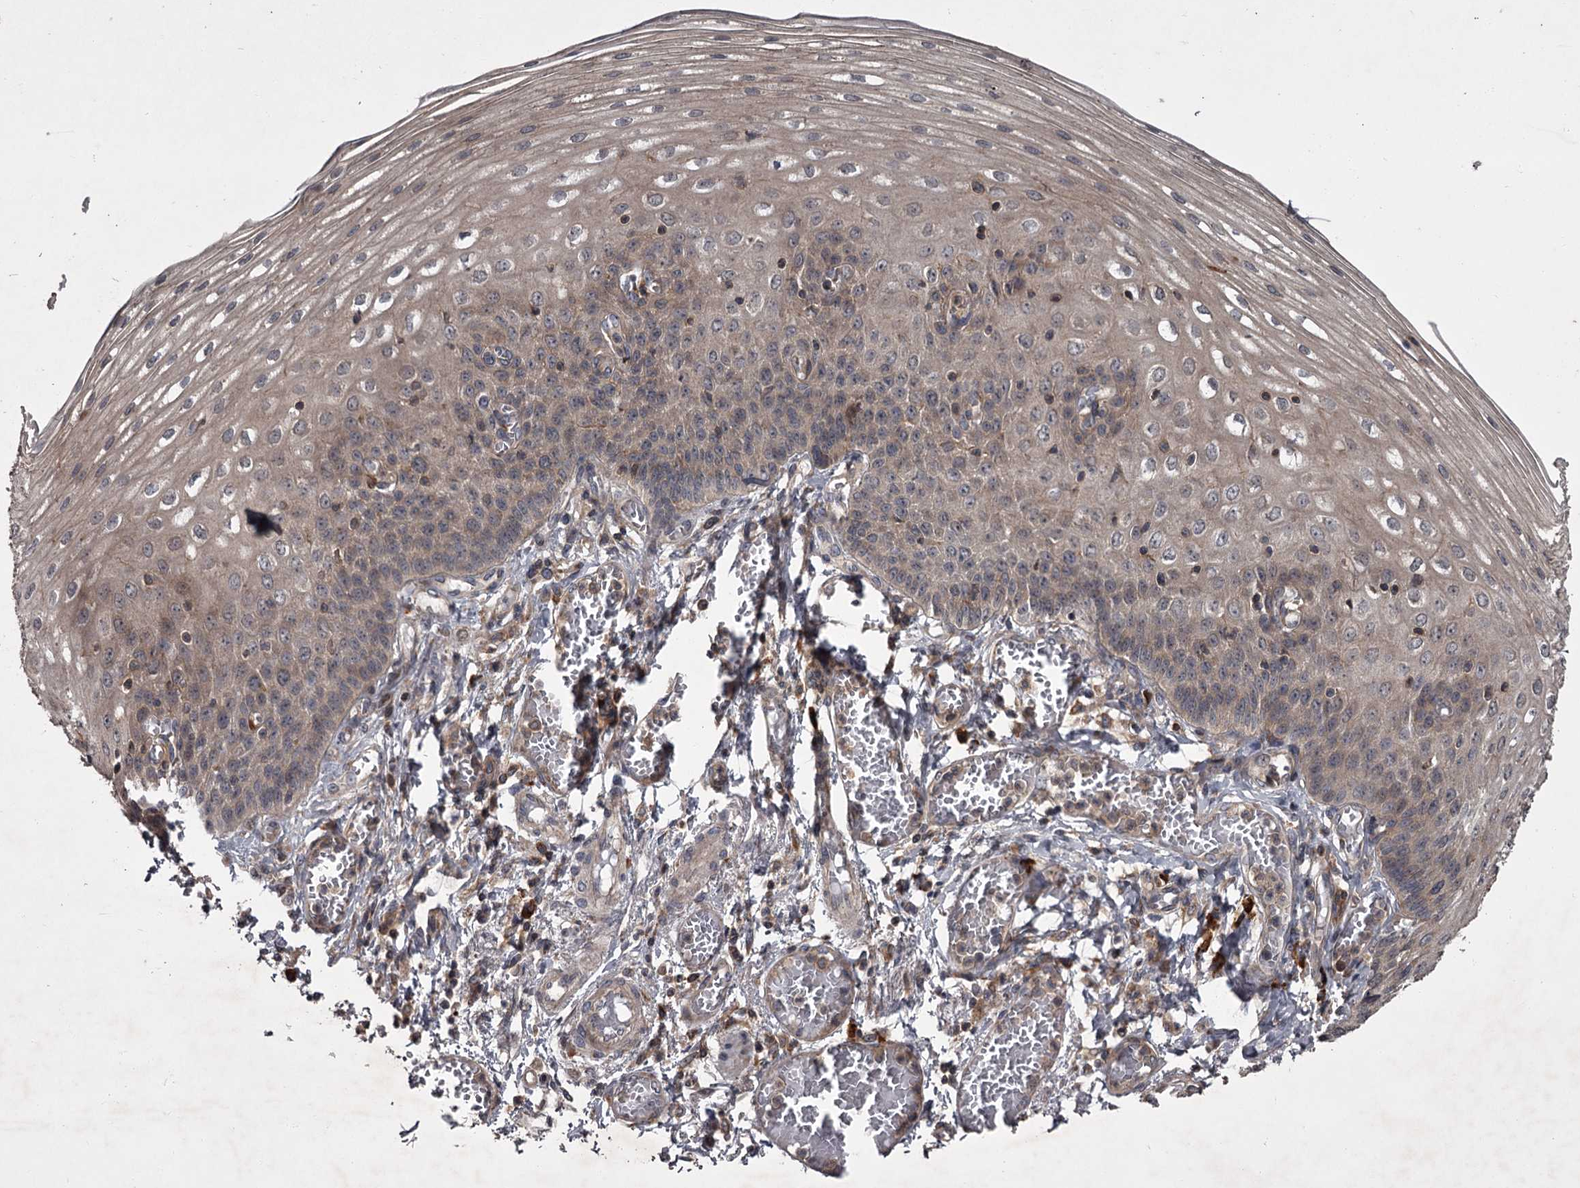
{"staining": {"intensity": "moderate", "quantity": "25%-75%", "location": "cytoplasmic/membranous"}, "tissue": "esophagus", "cell_type": "Squamous epithelial cells", "image_type": "normal", "snomed": [{"axis": "morphology", "description": "Normal tissue, NOS"}, {"axis": "topography", "description": "Esophagus"}], "caption": "Squamous epithelial cells show moderate cytoplasmic/membranous staining in approximately 25%-75% of cells in benign esophagus.", "gene": "UNC93B1", "patient": {"sex": "male", "age": 81}}